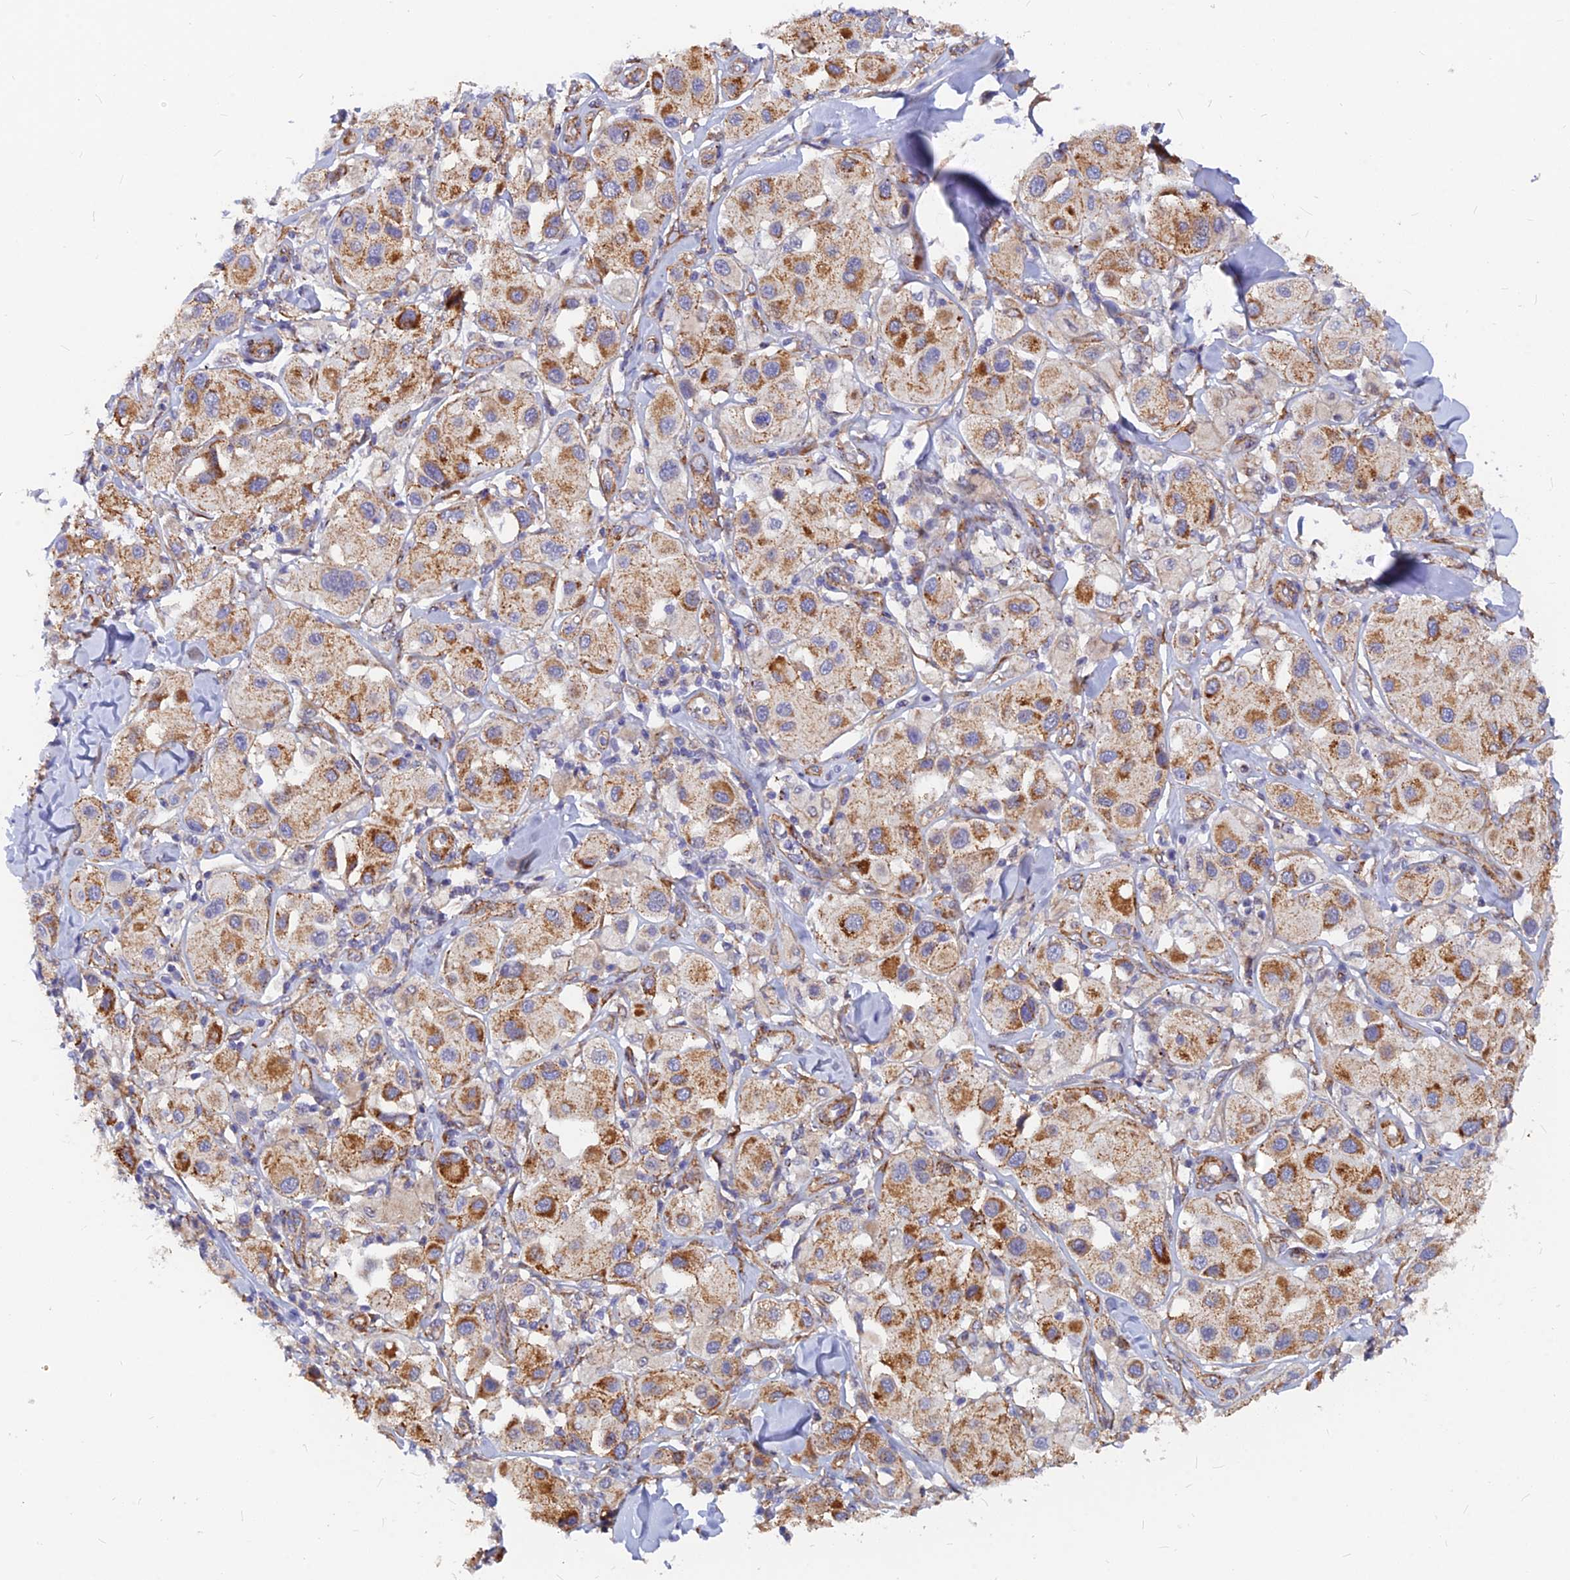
{"staining": {"intensity": "moderate", "quantity": ">75%", "location": "cytoplasmic/membranous"}, "tissue": "melanoma", "cell_type": "Tumor cells", "image_type": "cancer", "snomed": [{"axis": "morphology", "description": "Malignant melanoma, Metastatic site"}, {"axis": "topography", "description": "Skin"}], "caption": "This micrograph displays melanoma stained with IHC to label a protein in brown. The cytoplasmic/membranous of tumor cells show moderate positivity for the protein. Nuclei are counter-stained blue.", "gene": "VSTM2L", "patient": {"sex": "male", "age": 41}}